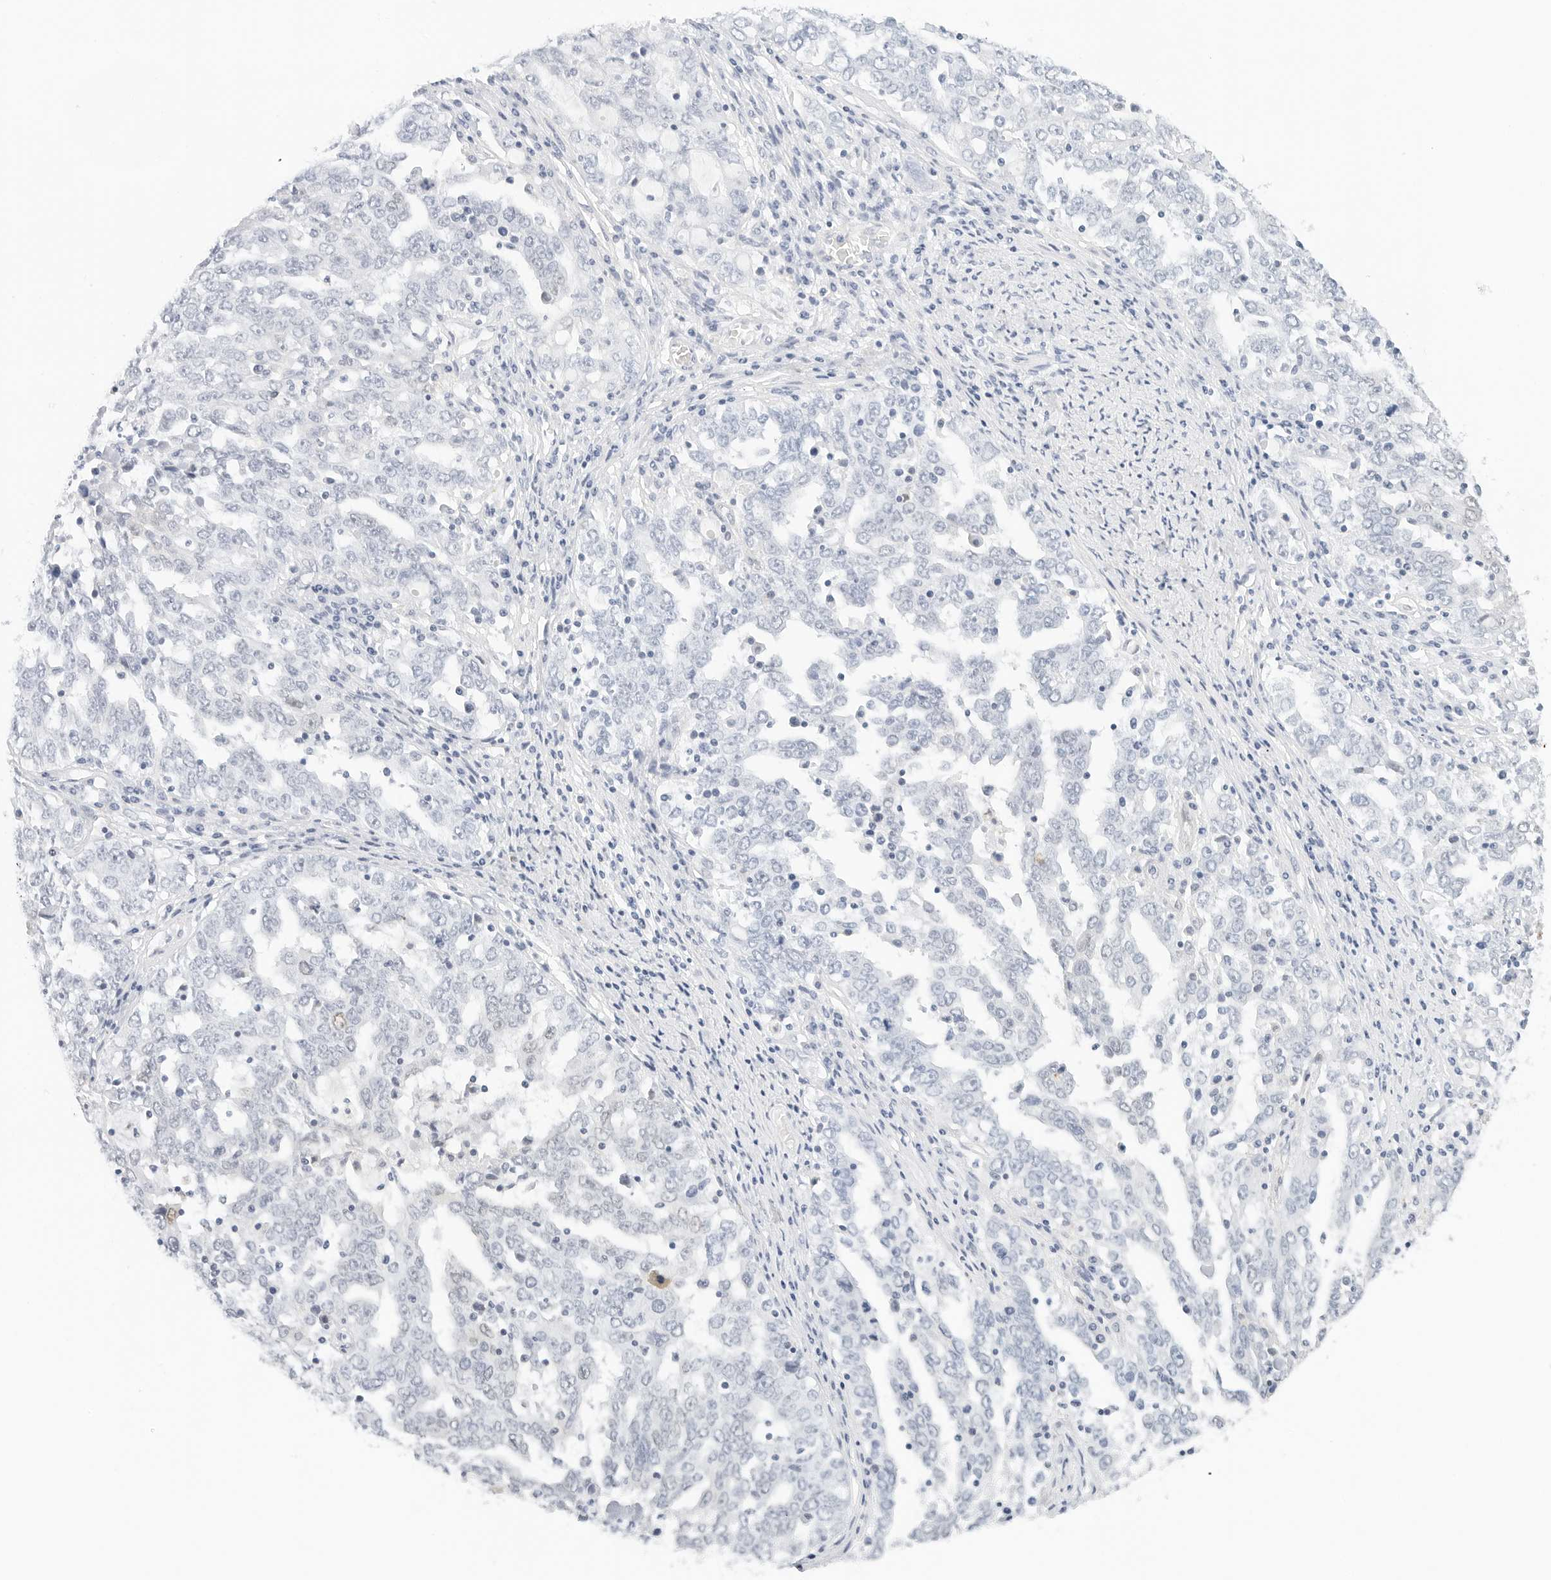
{"staining": {"intensity": "negative", "quantity": "none", "location": "none"}, "tissue": "ovarian cancer", "cell_type": "Tumor cells", "image_type": "cancer", "snomed": [{"axis": "morphology", "description": "Carcinoma, endometroid"}, {"axis": "topography", "description": "Ovary"}], "caption": "An image of ovarian cancer (endometroid carcinoma) stained for a protein reveals no brown staining in tumor cells.", "gene": "CD22", "patient": {"sex": "female", "age": 62}}